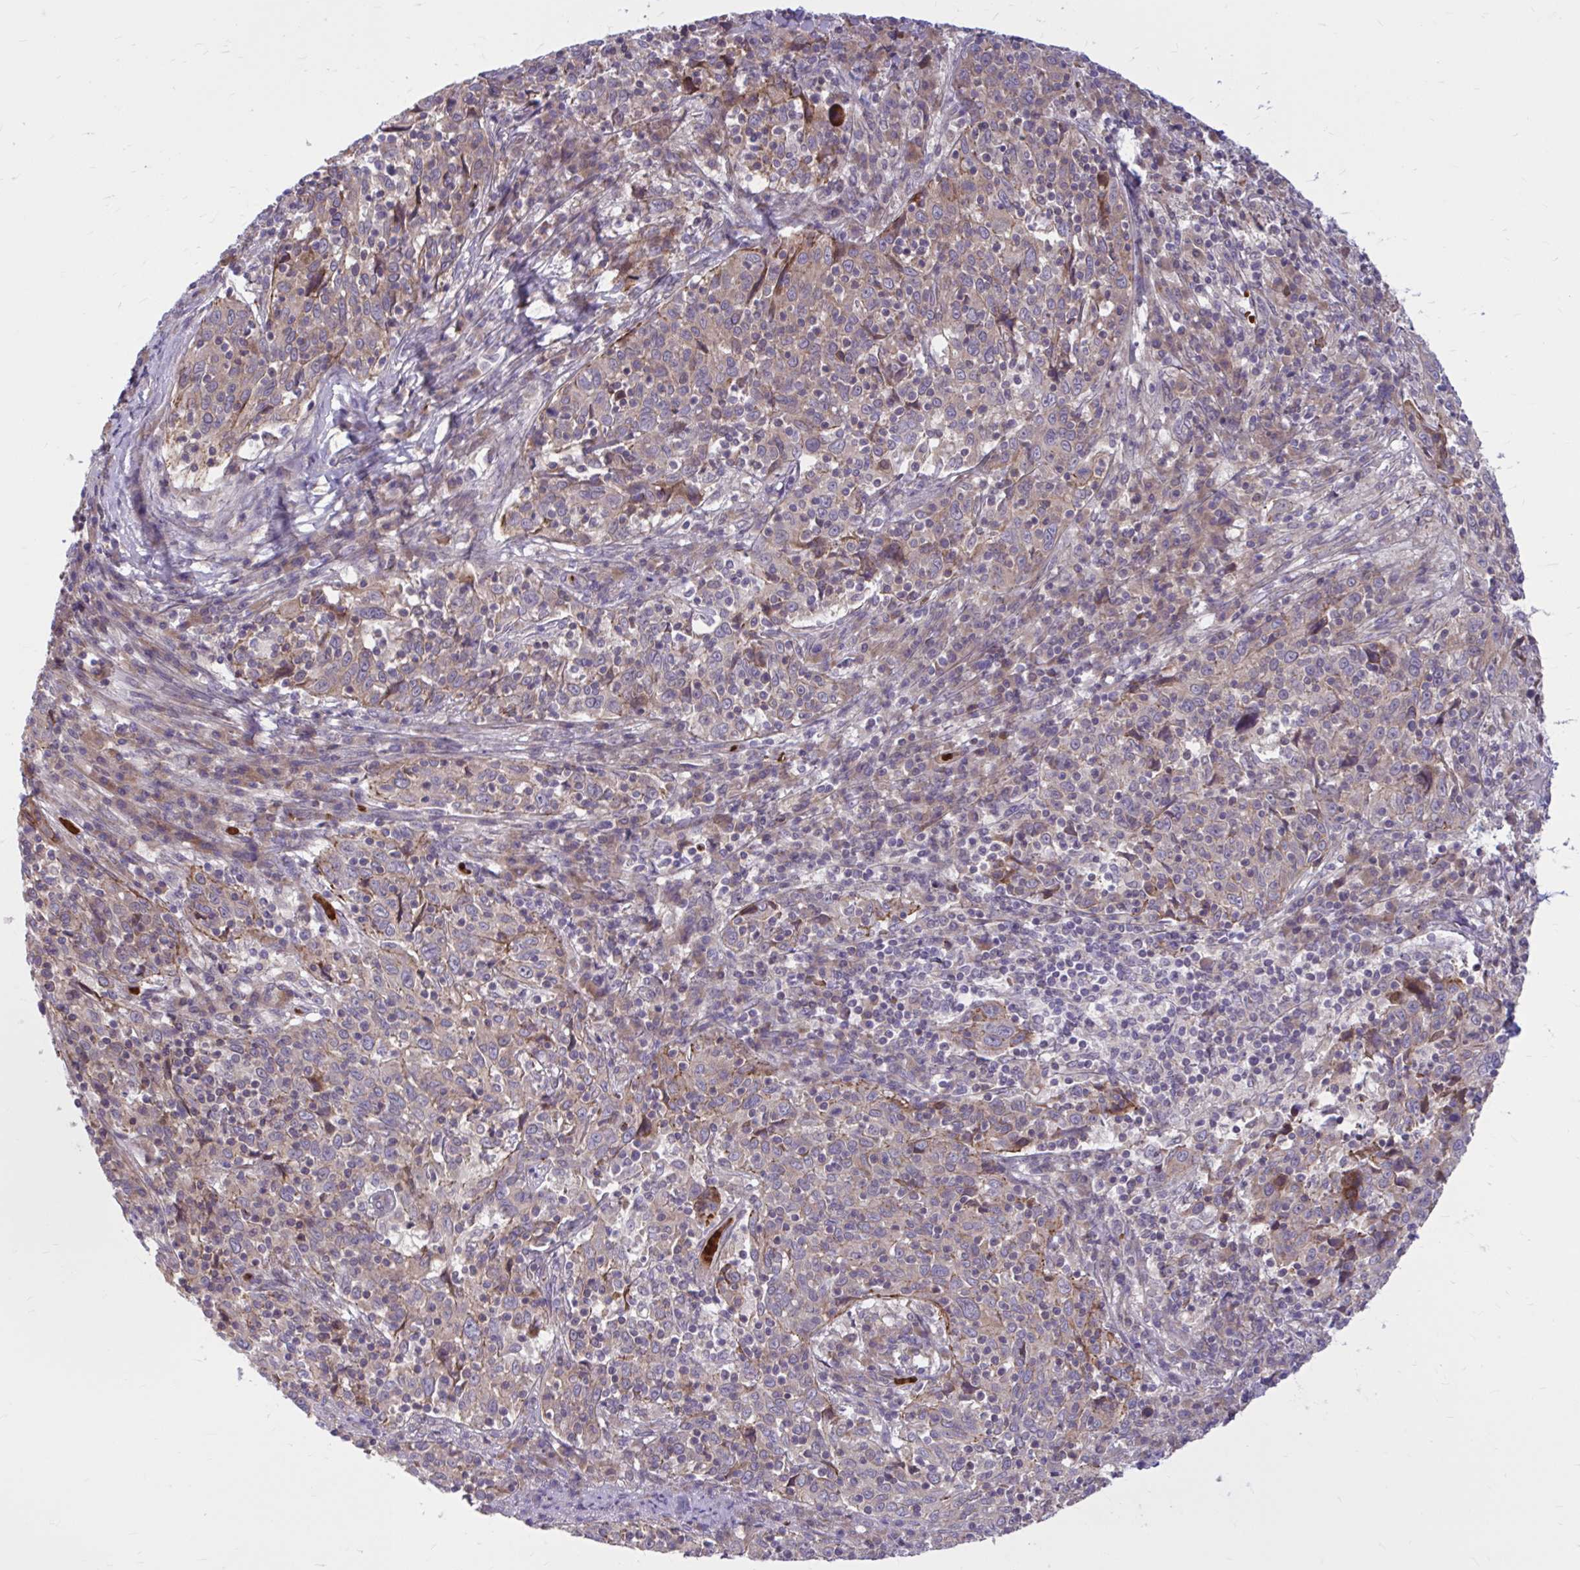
{"staining": {"intensity": "weak", "quantity": "25%-75%", "location": "cytoplasmic/membranous"}, "tissue": "cervical cancer", "cell_type": "Tumor cells", "image_type": "cancer", "snomed": [{"axis": "morphology", "description": "Squamous cell carcinoma, NOS"}, {"axis": "topography", "description": "Cervix"}], "caption": "Squamous cell carcinoma (cervical) stained with a protein marker exhibits weak staining in tumor cells.", "gene": "SNF8", "patient": {"sex": "female", "age": 46}}